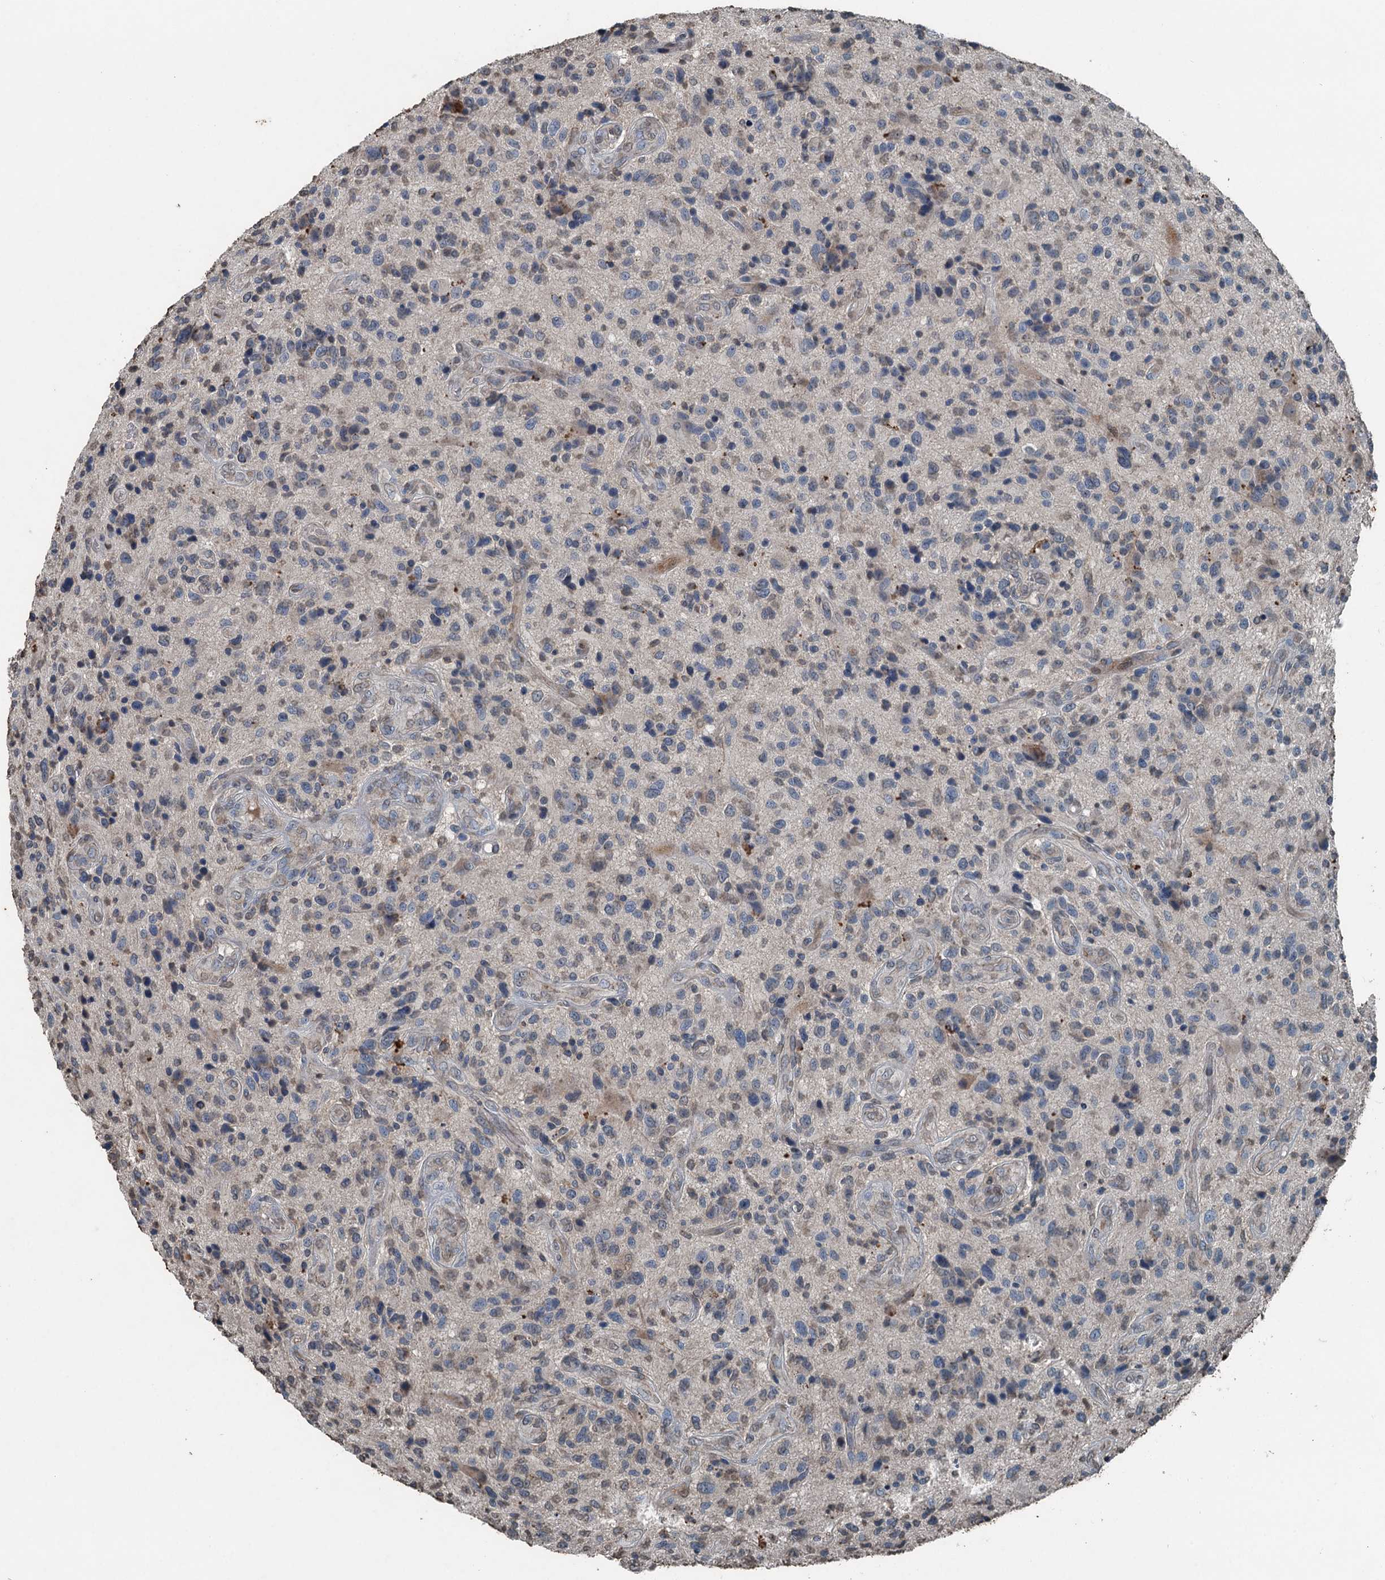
{"staining": {"intensity": "negative", "quantity": "none", "location": "none"}, "tissue": "glioma", "cell_type": "Tumor cells", "image_type": "cancer", "snomed": [{"axis": "morphology", "description": "Glioma, malignant, High grade"}, {"axis": "topography", "description": "Brain"}], "caption": "There is no significant staining in tumor cells of malignant high-grade glioma.", "gene": "TCTN1", "patient": {"sex": "male", "age": 47}}